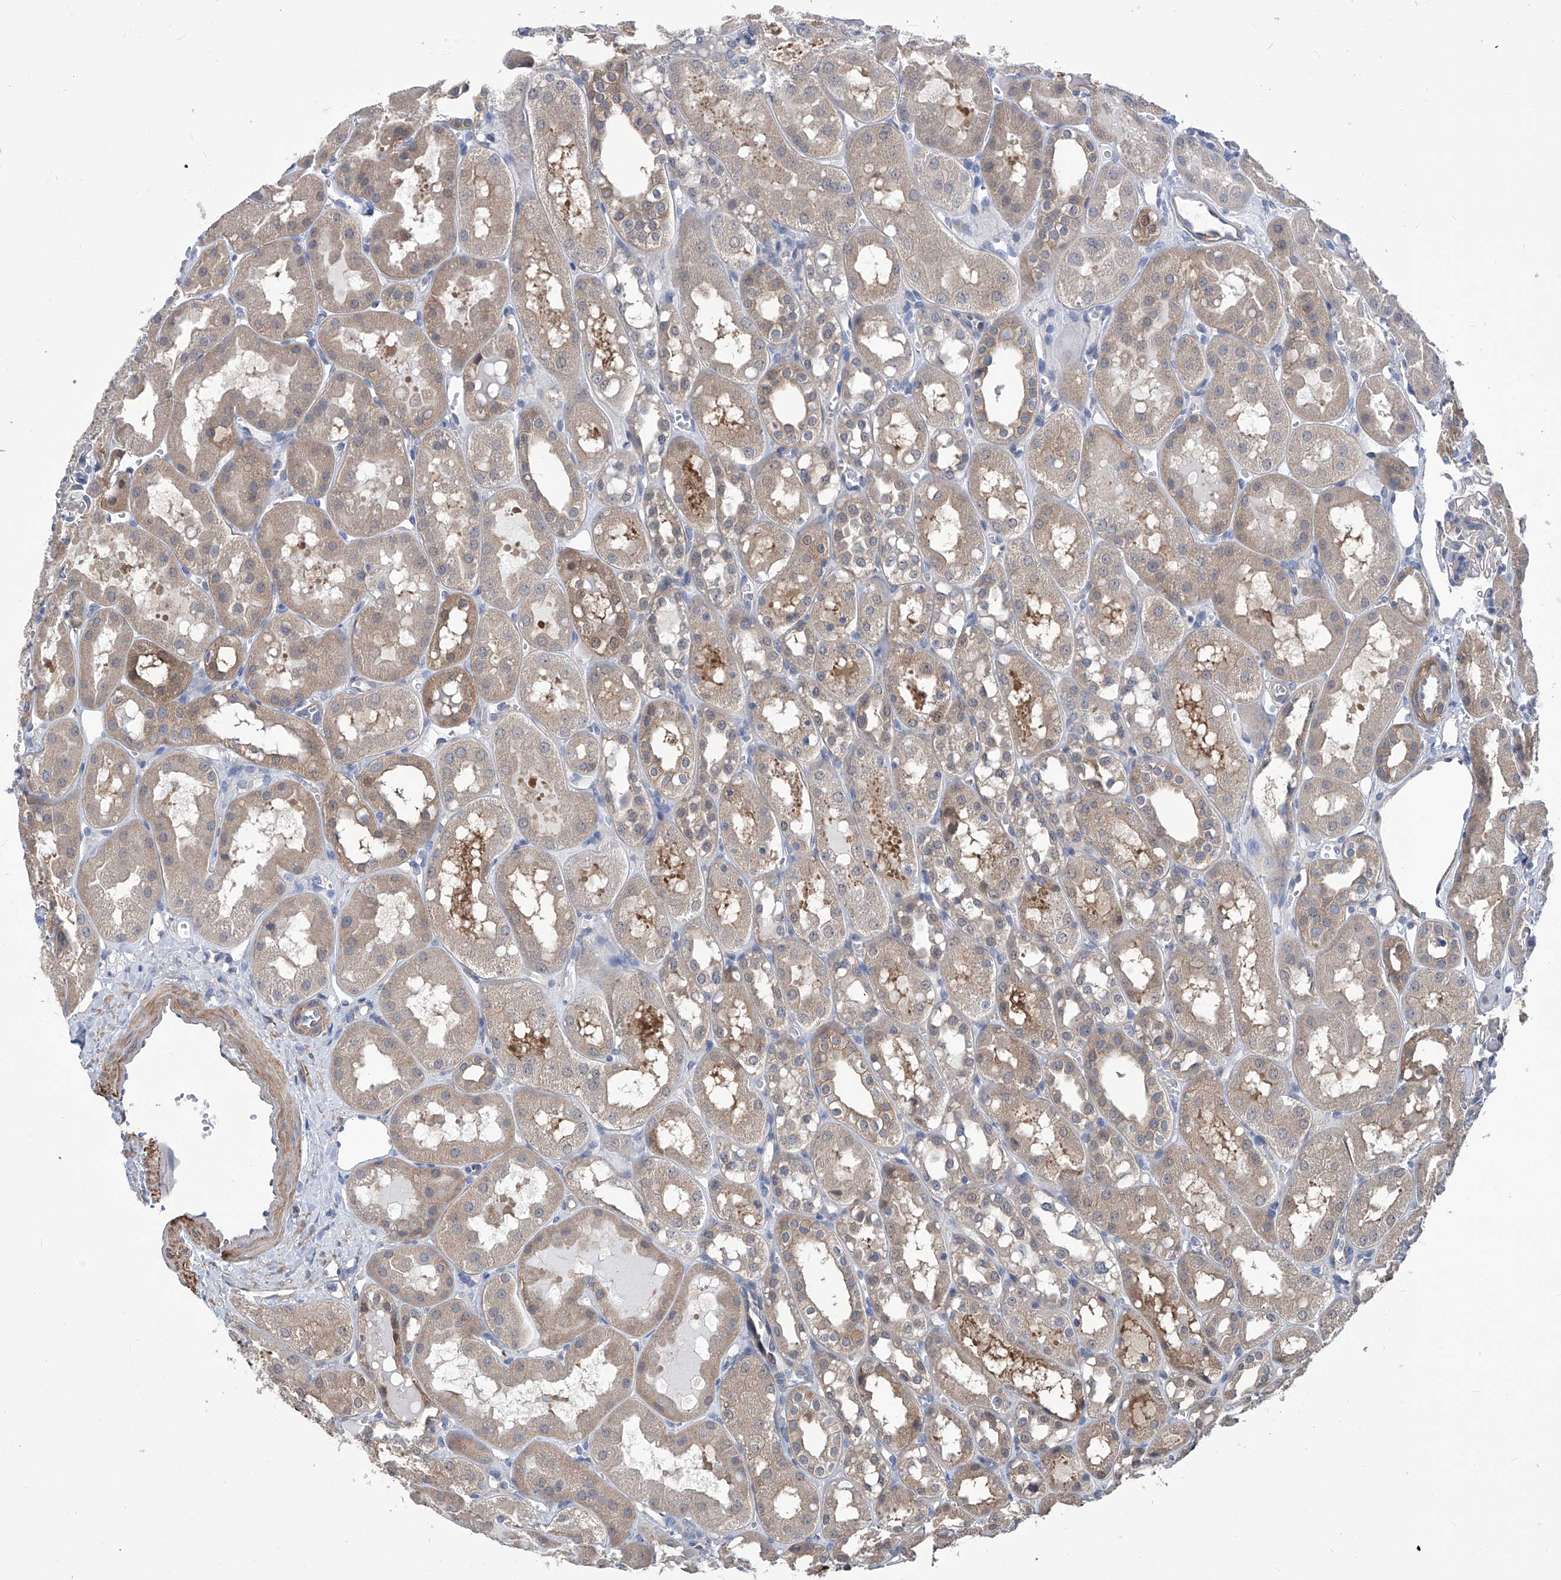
{"staining": {"intensity": "negative", "quantity": "none", "location": "none"}, "tissue": "kidney", "cell_type": "Cells in glomeruli", "image_type": "normal", "snomed": [{"axis": "morphology", "description": "Normal tissue, NOS"}, {"axis": "topography", "description": "Kidney"}], "caption": "Cells in glomeruli show no significant staining in unremarkable kidney. Brightfield microscopy of immunohistochemistry (IHC) stained with DAB (3,3'-diaminobenzidine) (brown) and hematoxylin (blue), captured at high magnification.", "gene": "SMS", "patient": {"sex": "male", "age": 16}}